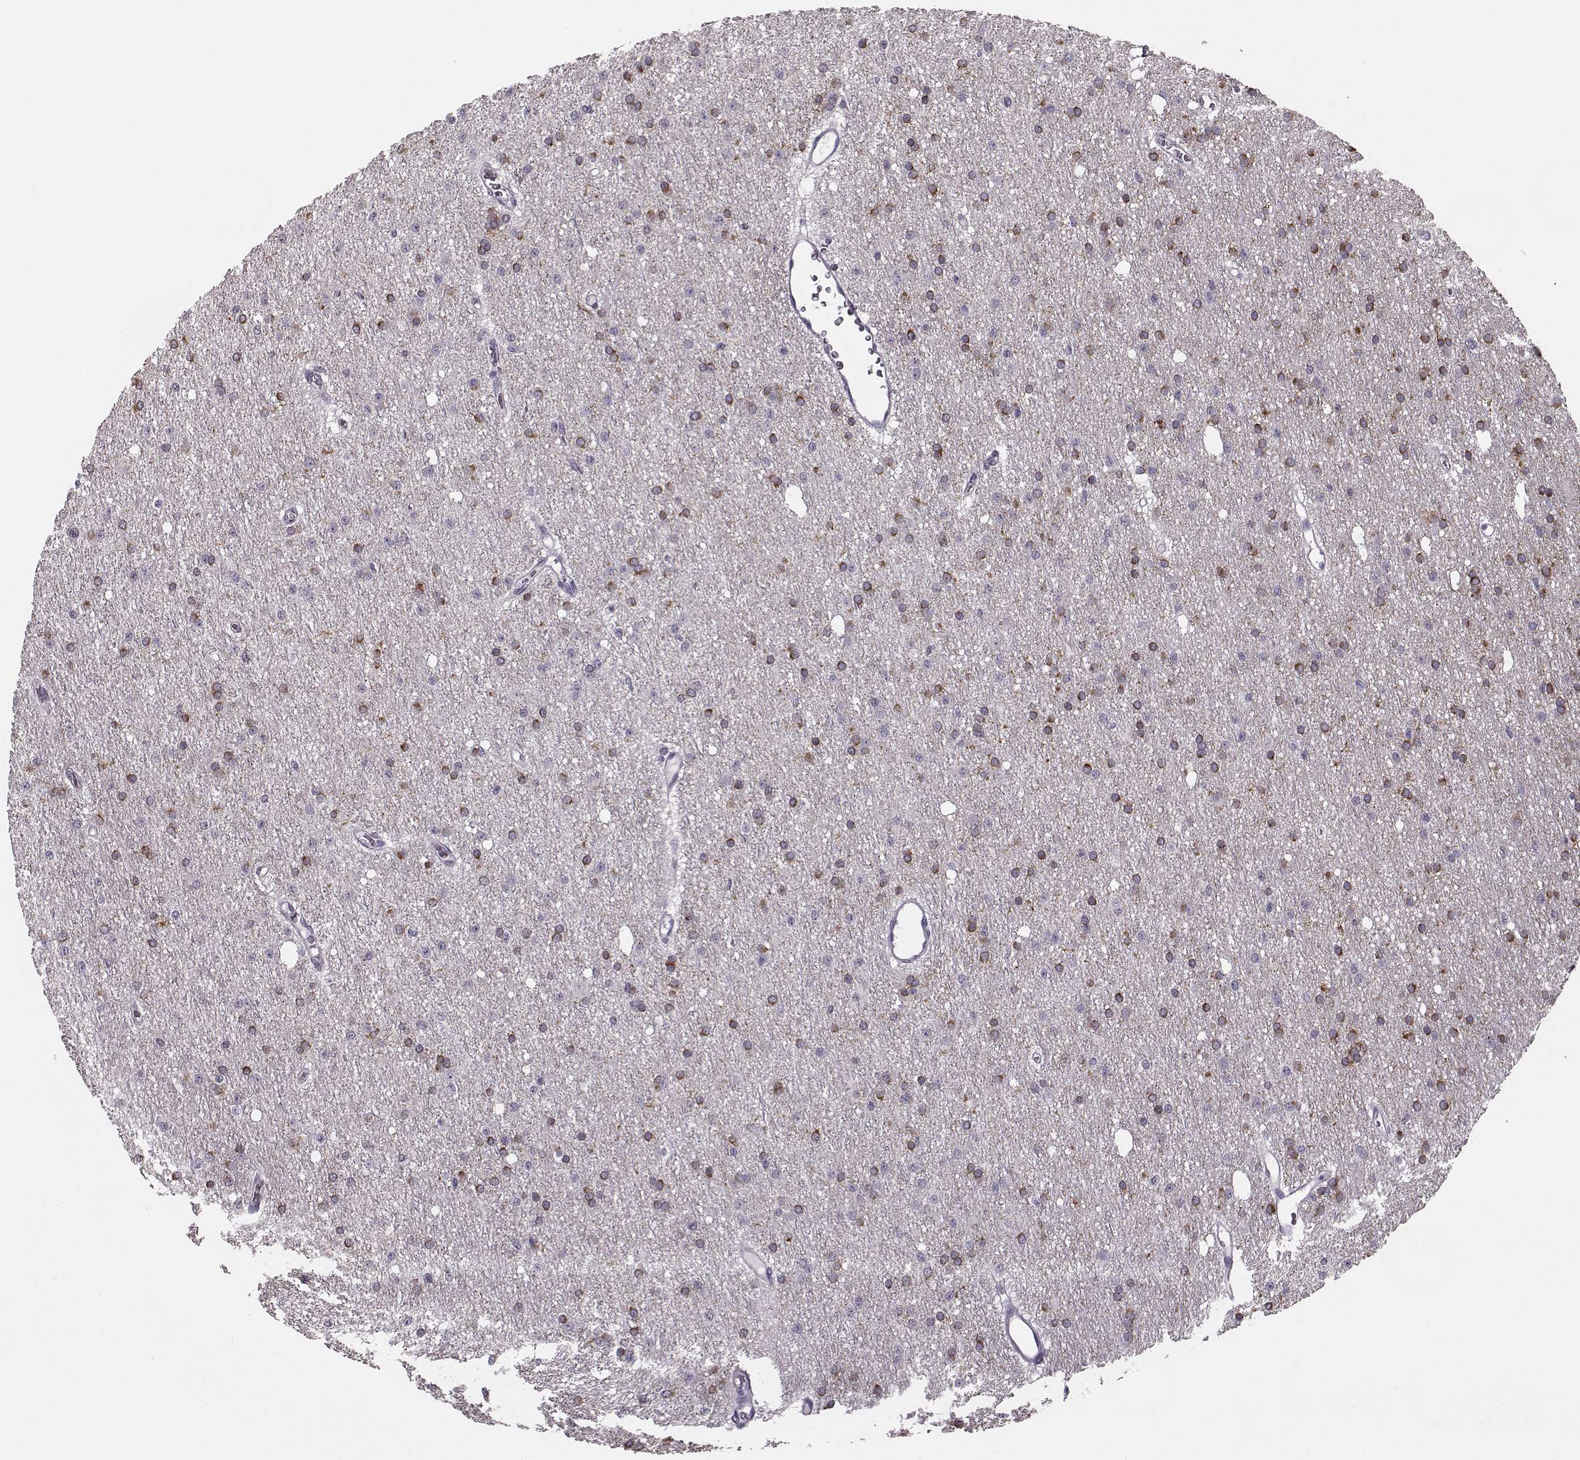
{"staining": {"intensity": "negative", "quantity": "none", "location": "none"}, "tissue": "glioma", "cell_type": "Tumor cells", "image_type": "cancer", "snomed": [{"axis": "morphology", "description": "Glioma, malignant, Low grade"}, {"axis": "topography", "description": "Brain"}], "caption": "Immunohistochemistry photomicrograph of neoplastic tissue: human malignant low-grade glioma stained with DAB (3,3'-diaminobenzidine) displays no significant protein positivity in tumor cells.", "gene": "MAP6D1", "patient": {"sex": "male", "age": 27}}